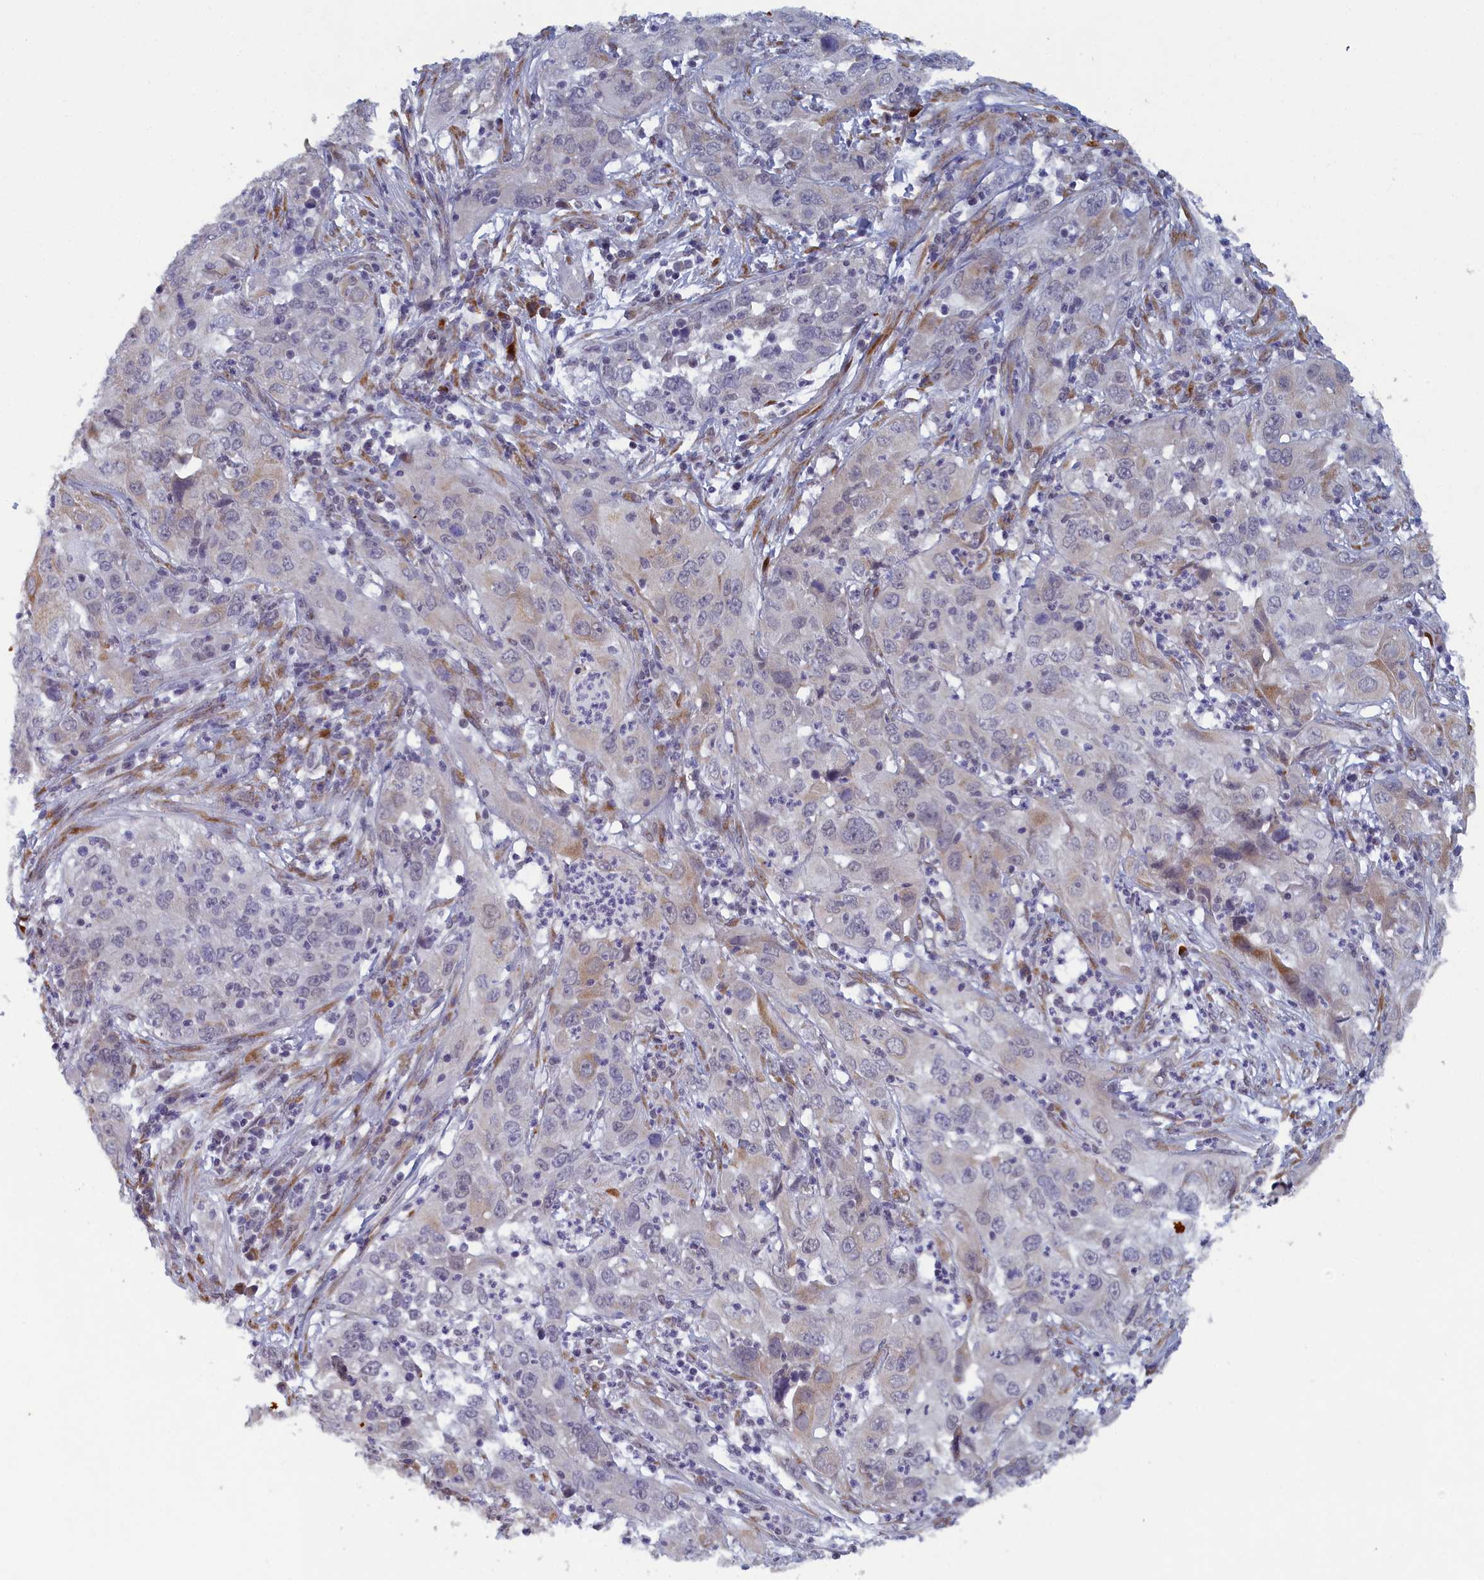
{"staining": {"intensity": "negative", "quantity": "none", "location": "none"}, "tissue": "cervical cancer", "cell_type": "Tumor cells", "image_type": "cancer", "snomed": [{"axis": "morphology", "description": "Squamous cell carcinoma, NOS"}, {"axis": "topography", "description": "Cervix"}], "caption": "Immunohistochemistry photomicrograph of cervical cancer (squamous cell carcinoma) stained for a protein (brown), which demonstrates no positivity in tumor cells.", "gene": "DNAJC17", "patient": {"sex": "female", "age": 32}}